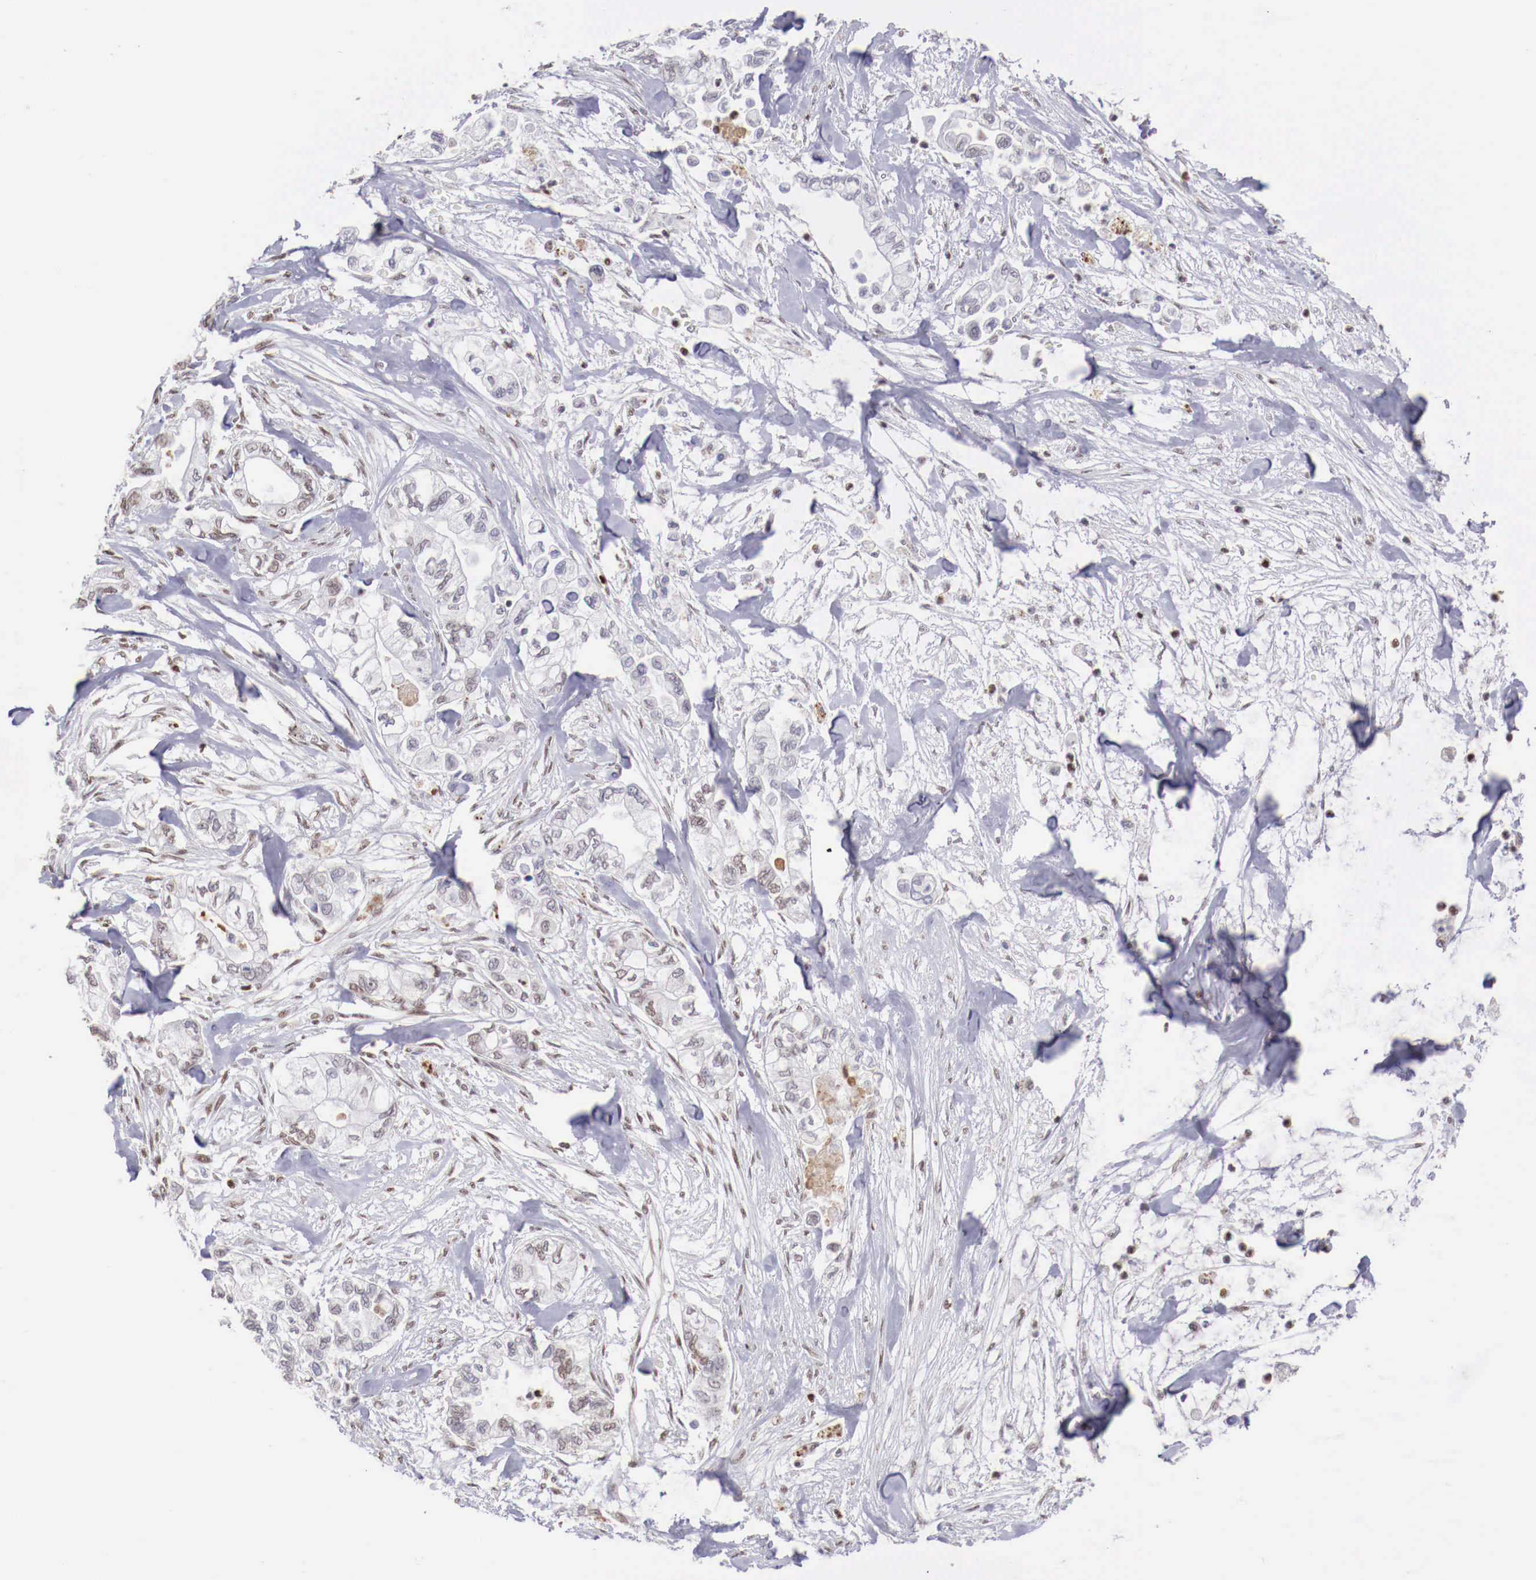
{"staining": {"intensity": "weak", "quantity": ">75%", "location": "nuclear"}, "tissue": "pancreatic cancer", "cell_type": "Tumor cells", "image_type": "cancer", "snomed": [{"axis": "morphology", "description": "Adenocarcinoma, NOS"}, {"axis": "topography", "description": "Pancreas"}], "caption": "IHC (DAB) staining of pancreatic cancer (adenocarcinoma) shows weak nuclear protein expression in about >75% of tumor cells.", "gene": "MAX", "patient": {"sex": "male", "age": 79}}